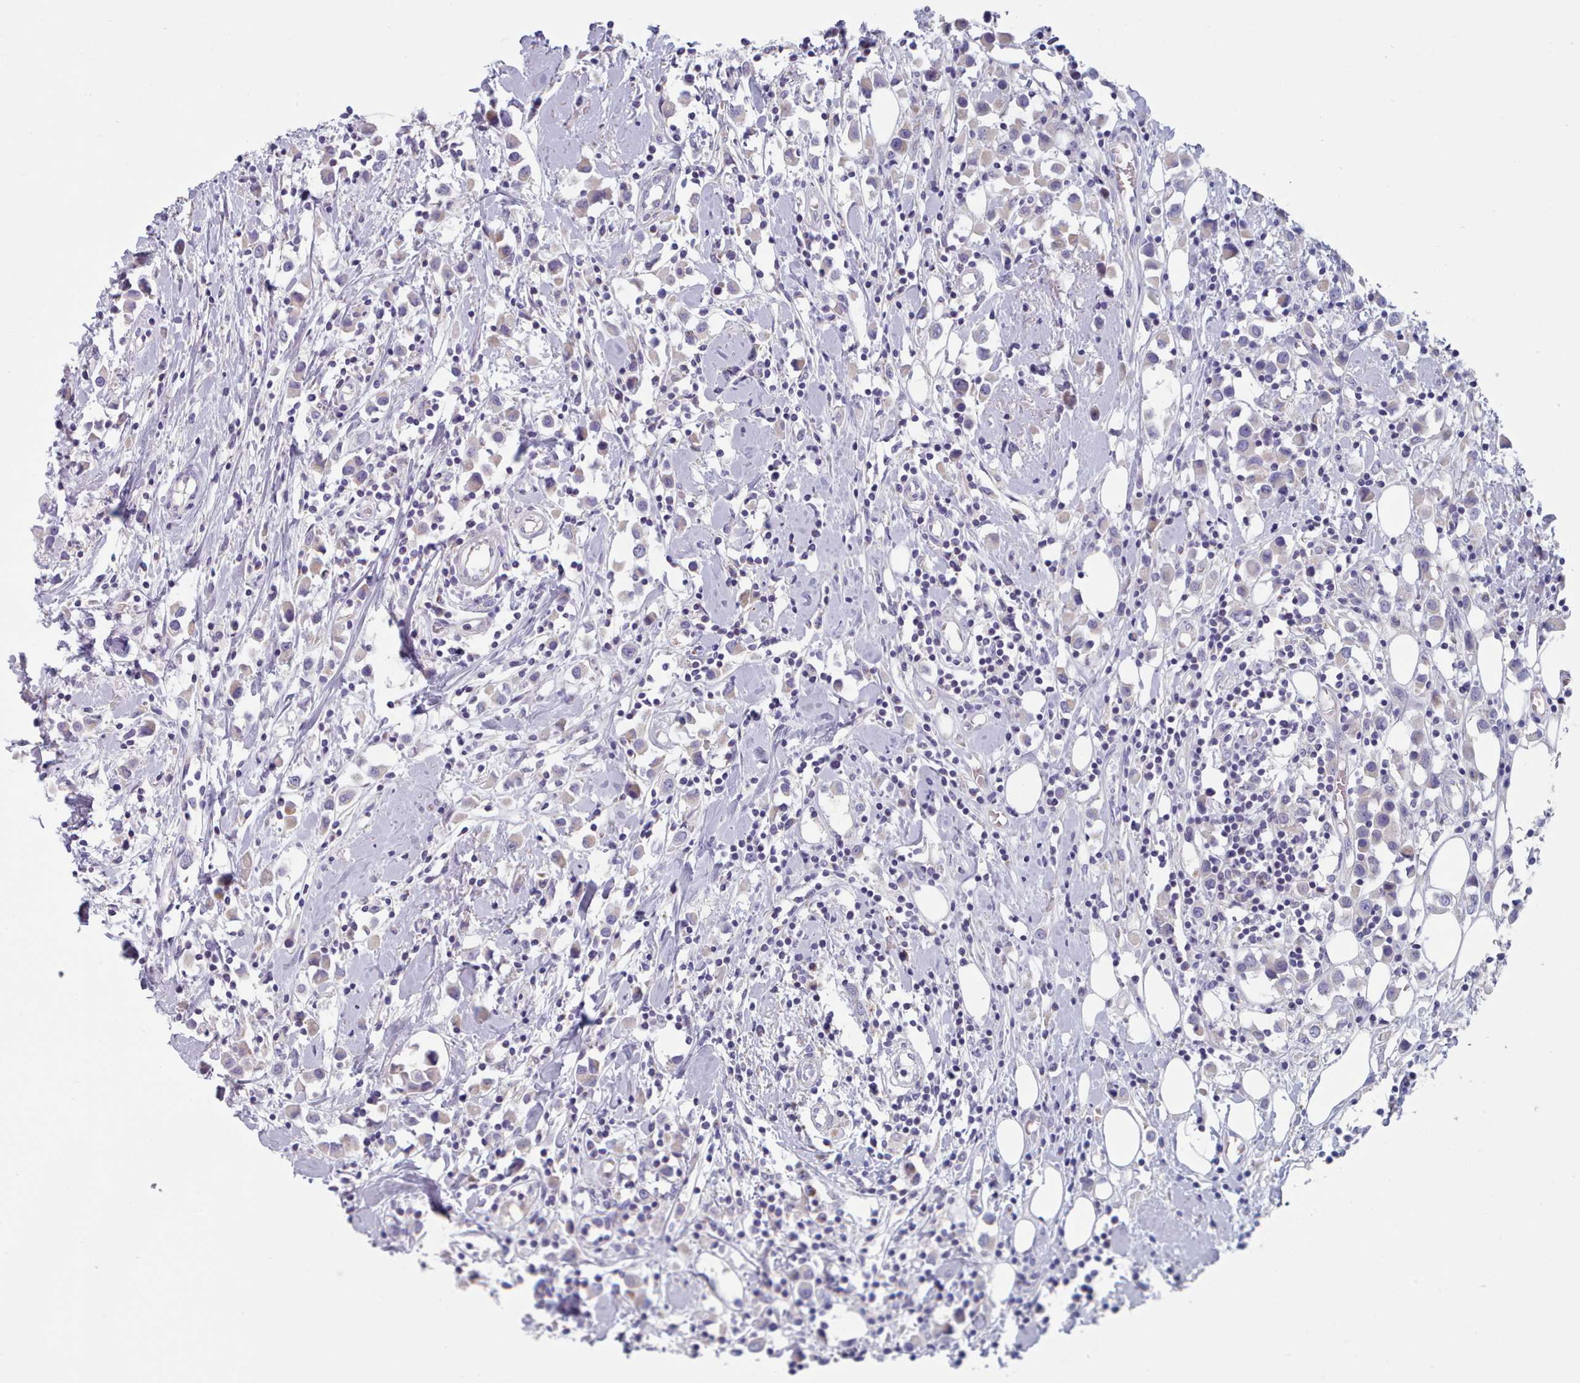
{"staining": {"intensity": "negative", "quantity": "none", "location": "none"}, "tissue": "breast cancer", "cell_type": "Tumor cells", "image_type": "cancer", "snomed": [{"axis": "morphology", "description": "Duct carcinoma"}, {"axis": "topography", "description": "Breast"}], "caption": "Human intraductal carcinoma (breast) stained for a protein using immunohistochemistry reveals no positivity in tumor cells.", "gene": "HAO1", "patient": {"sex": "female", "age": 61}}